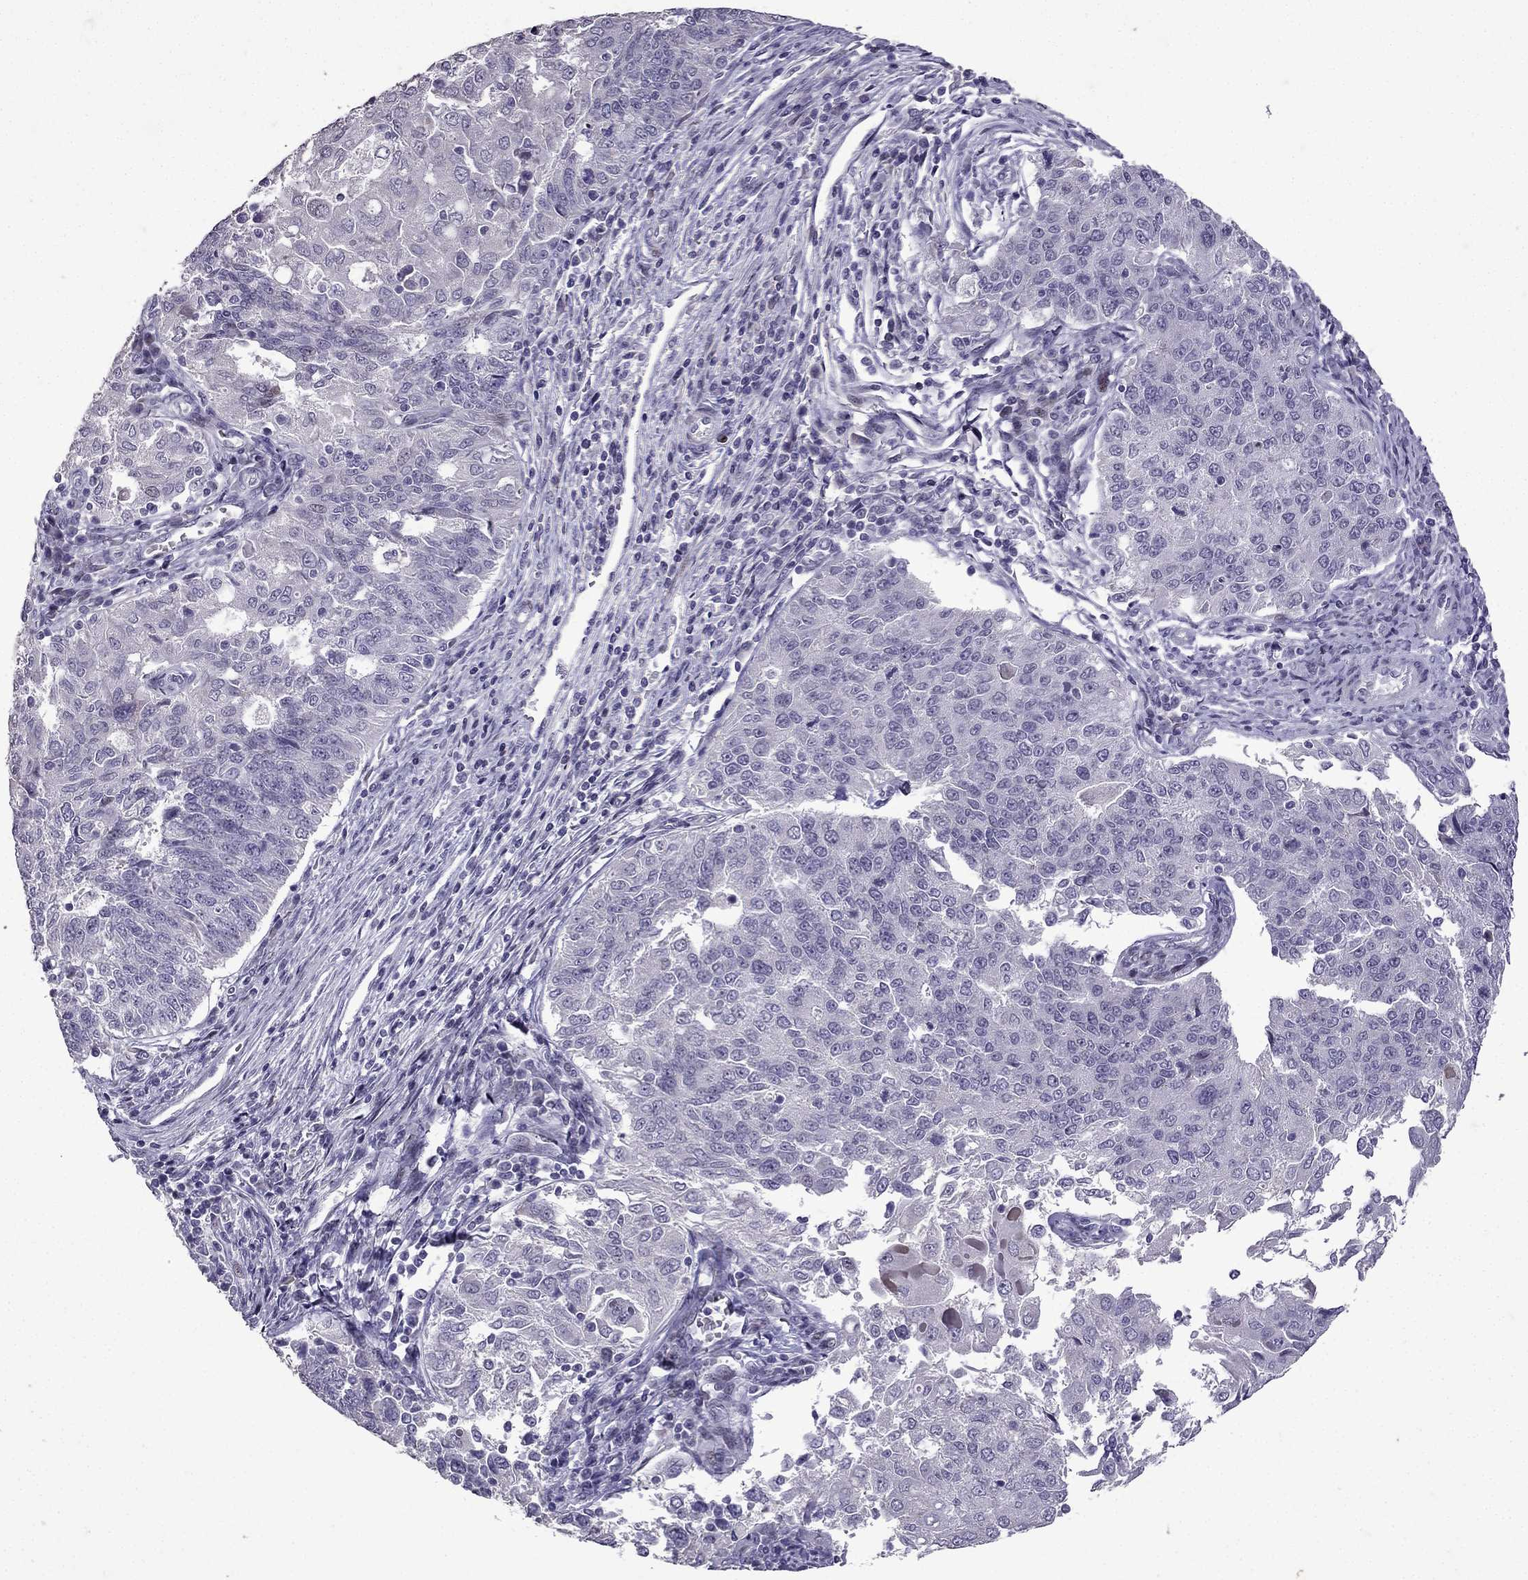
{"staining": {"intensity": "negative", "quantity": "none", "location": "none"}, "tissue": "endometrial cancer", "cell_type": "Tumor cells", "image_type": "cancer", "snomed": [{"axis": "morphology", "description": "Adenocarcinoma, NOS"}, {"axis": "topography", "description": "Endometrium"}], "caption": "Endometrial adenocarcinoma was stained to show a protein in brown. There is no significant expression in tumor cells.", "gene": "TTN", "patient": {"sex": "female", "age": 43}}